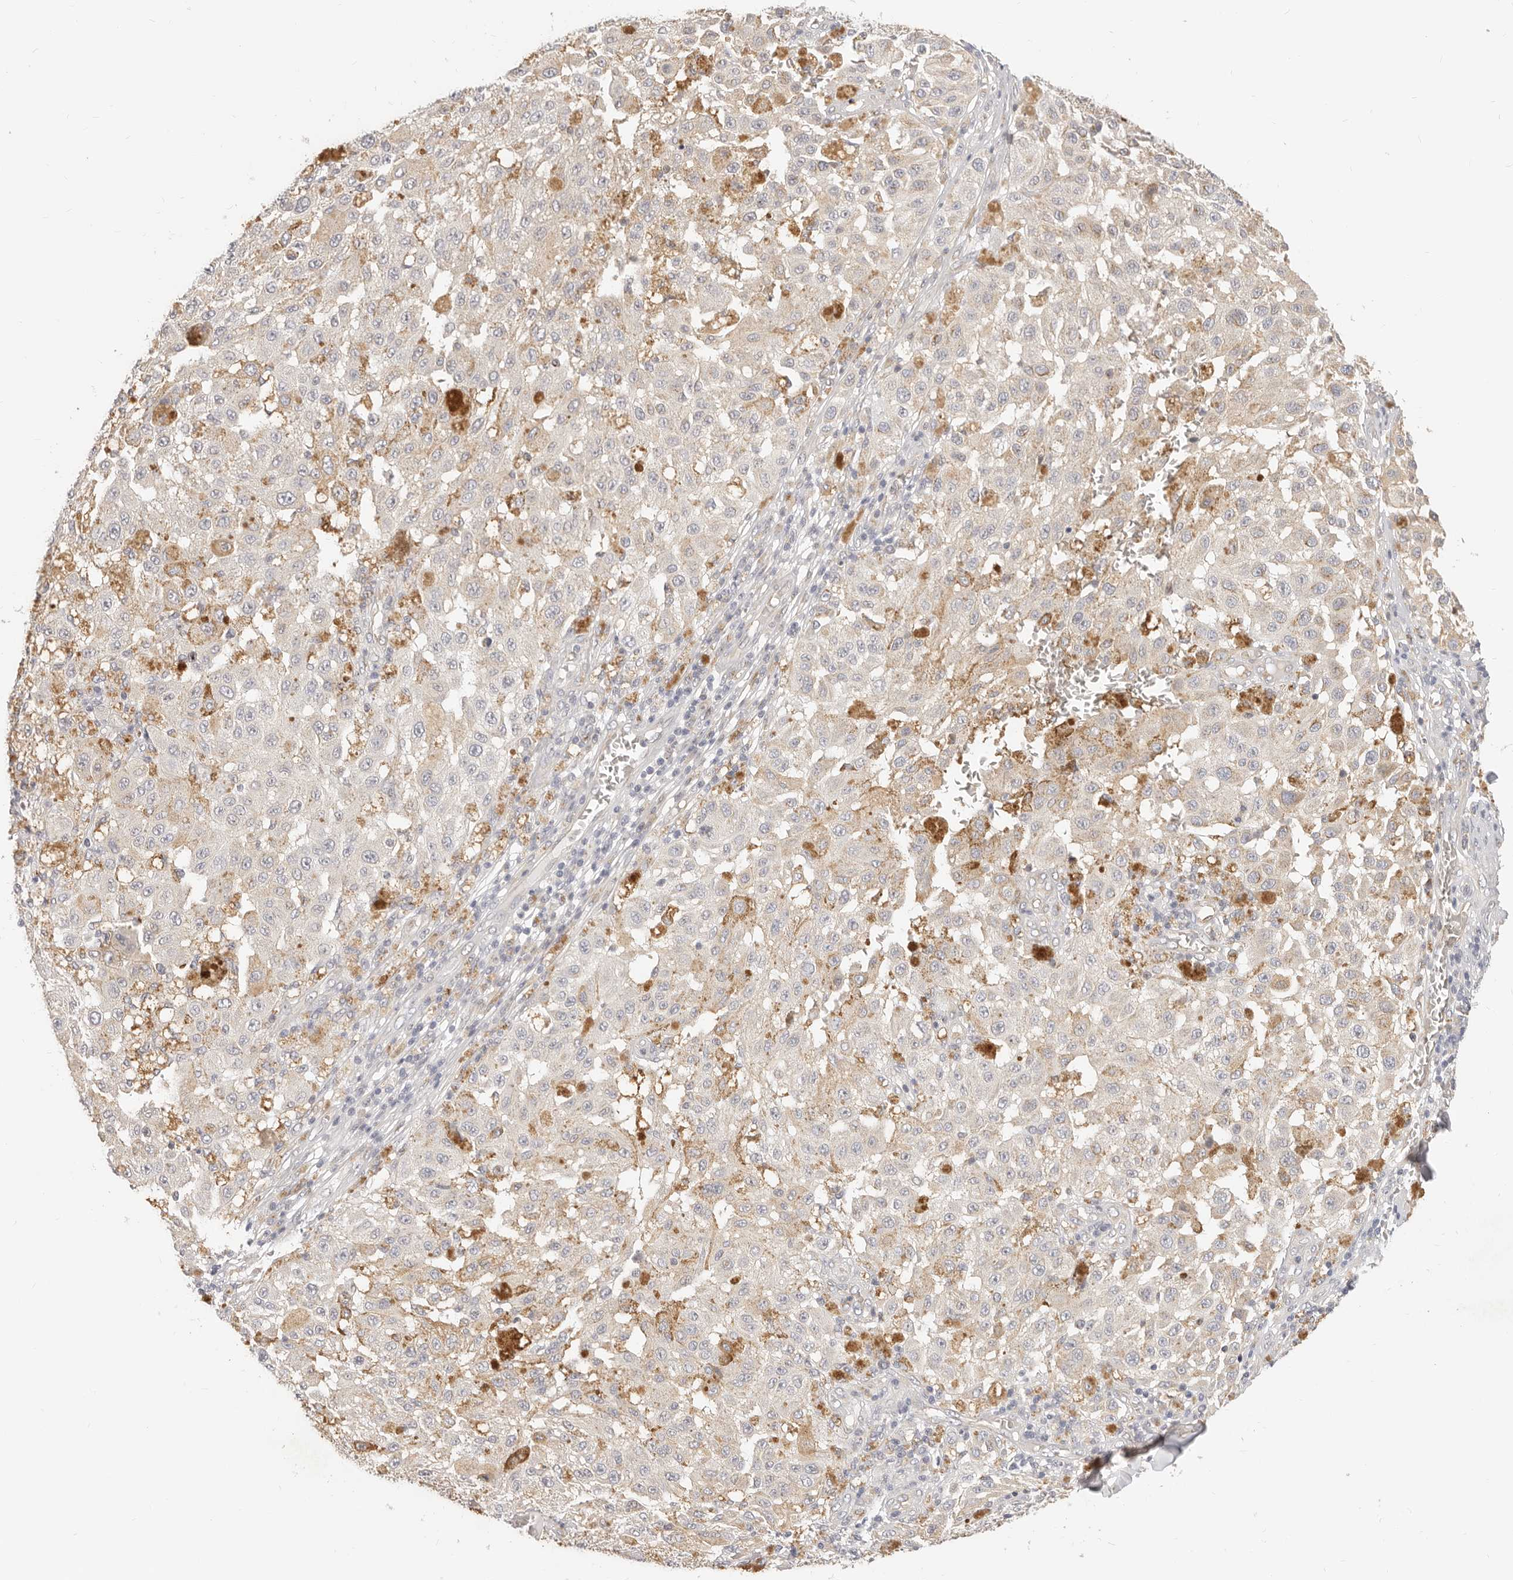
{"staining": {"intensity": "weak", "quantity": "25%-75%", "location": "cytoplasmic/membranous"}, "tissue": "melanoma", "cell_type": "Tumor cells", "image_type": "cancer", "snomed": [{"axis": "morphology", "description": "Malignant melanoma, NOS"}, {"axis": "topography", "description": "Skin"}], "caption": "The histopathology image displays a brown stain indicating the presence of a protein in the cytoplasmic/membranous of tumor cells in melanoma. (DAB IHC, brown staining for protein, blue staining for nuclei).", "gene": "DTNBP1", "patient": {"sex": "female", "age": 64}}